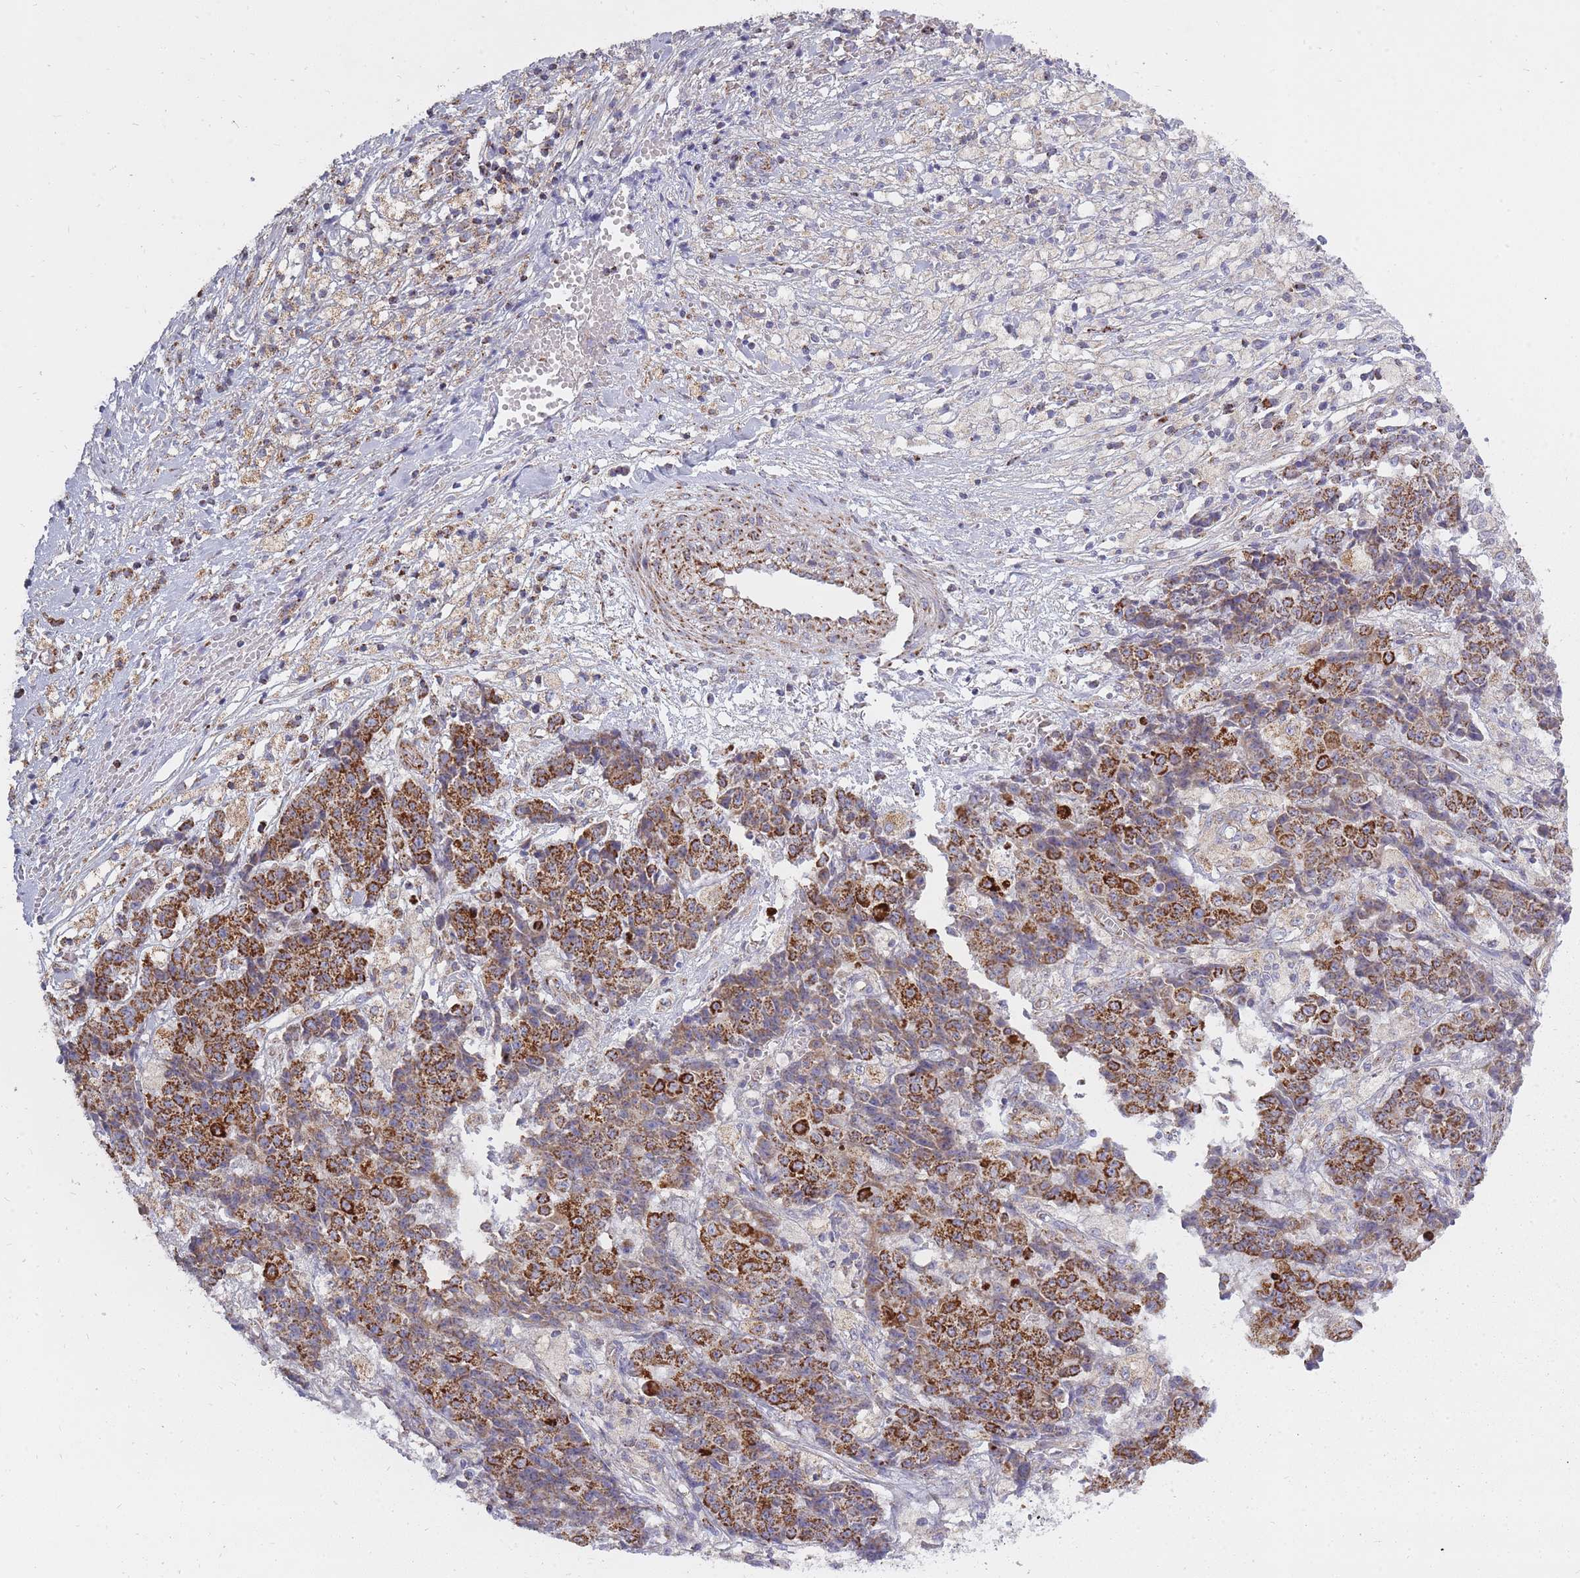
{"staining": {"intensity": "strong", "quantity": ">75%", "location": "cytoplasmic/membranous"}, "tissue": "ovarian cancer", "cell_type": "Tumor cells", "image_type": "cancer", "snomed": [{"axis": "morphology", "description": "Carcinoma, endometroid"}, {"axis": "topography", "description": "Ovary"}], "caption": "Ovarian cancer (endometroid carcinoma) stained with DAB immunohistochemistry displays high levels of strong cytoplasmic/membranous expression in approximately >75% of tumor cells.", "gene": "ALKBH4", "patient": {"sex": "female", "age": 42}}